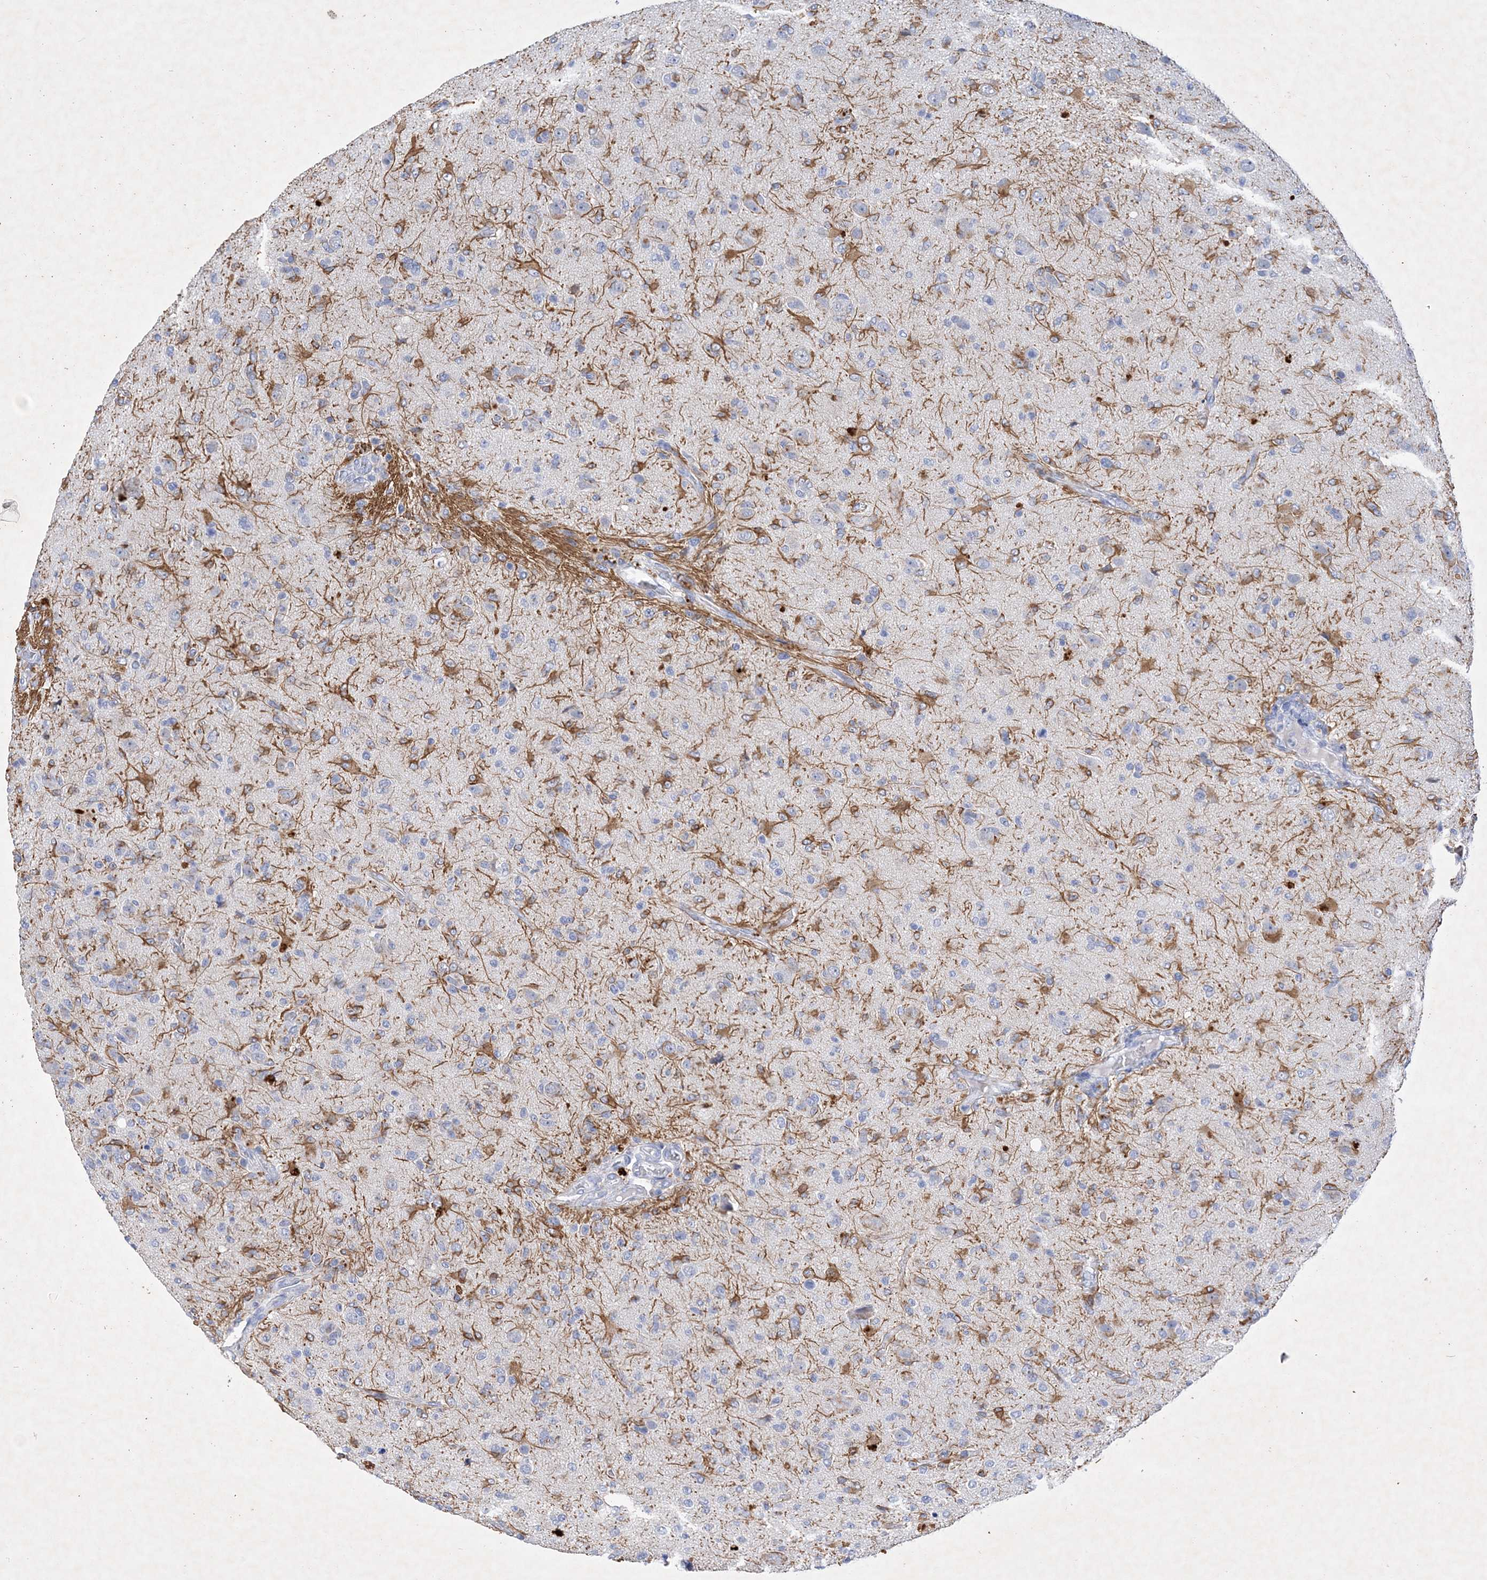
{"staining": {"intensity": "negative", "quantity": "none", "location": "none"}, "tissue": "glioma", "cell_type": "Tumor cells", "image_type": "cancer", "snomed": [{"axis": "morphology", "description": "Glioma, malignant, High grade"}, {"axis": "topography", "description": "Brain"}], "caption": "This is an immunohistochemistry photomicrograph of human malignant glioma (high-grade). There is no staining in tumor cells.", "gene": "COPS8", "patient": {"sex": "female", "age": 57}}